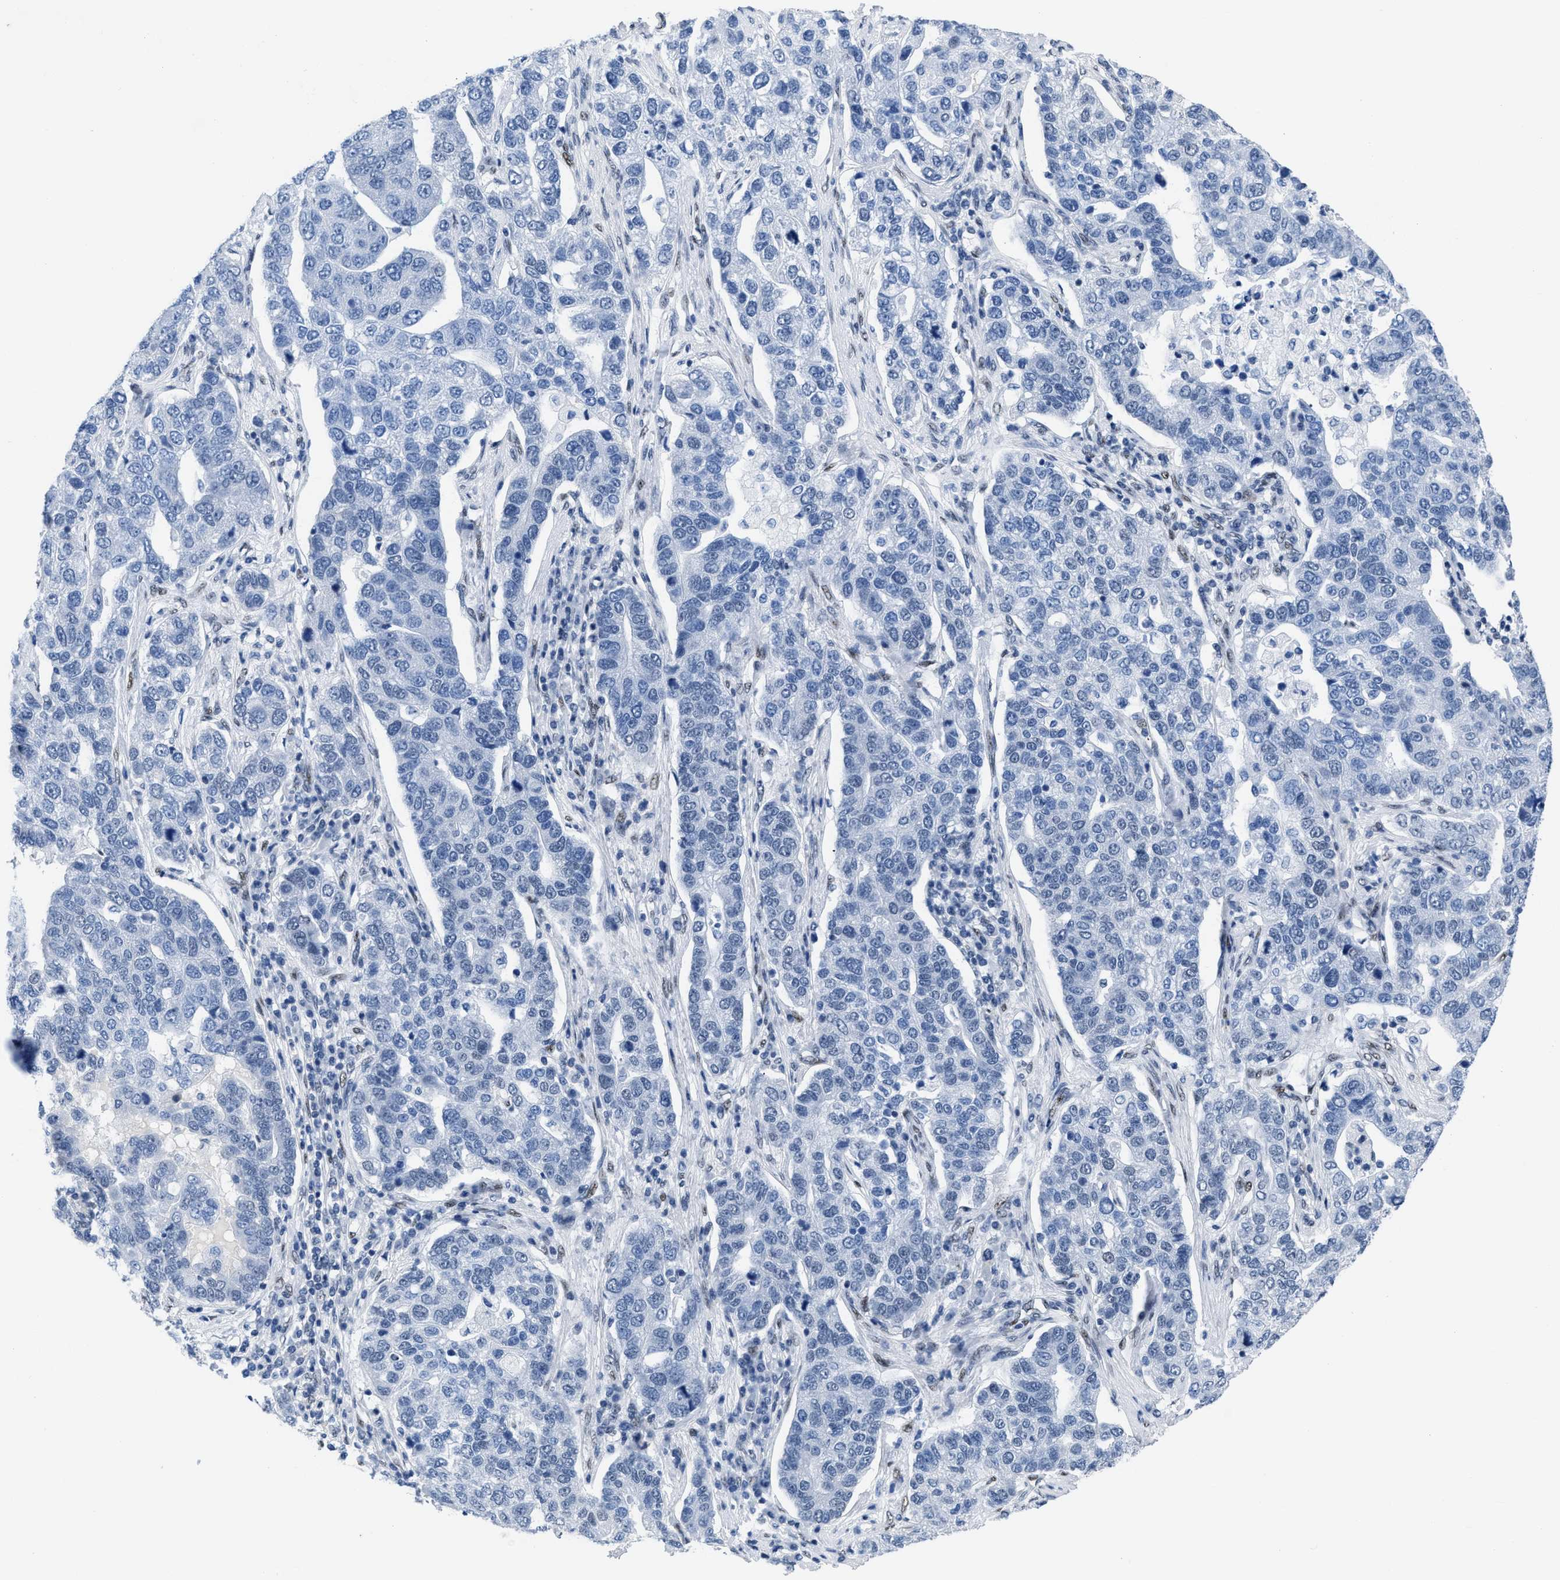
{"staining": {"intensity": "negative", "quantity": "none", "location": "none"}, "tissue": "pancreatic cancer", "cell_type": "Tumor cells", "image_type": "cancer", "snomed": [{"axis": "morphology", "description": "Adenocarcinoma, NOS"}, {"axis": "topography", "description": "Pancreas"}], "caption": "A photomicrograph of pancreatic cancer stained for a protein demonstrates no brown staining in tumor cells.", "gene": "CTBP1", "patient": {"sex": "female", "age": 61}}